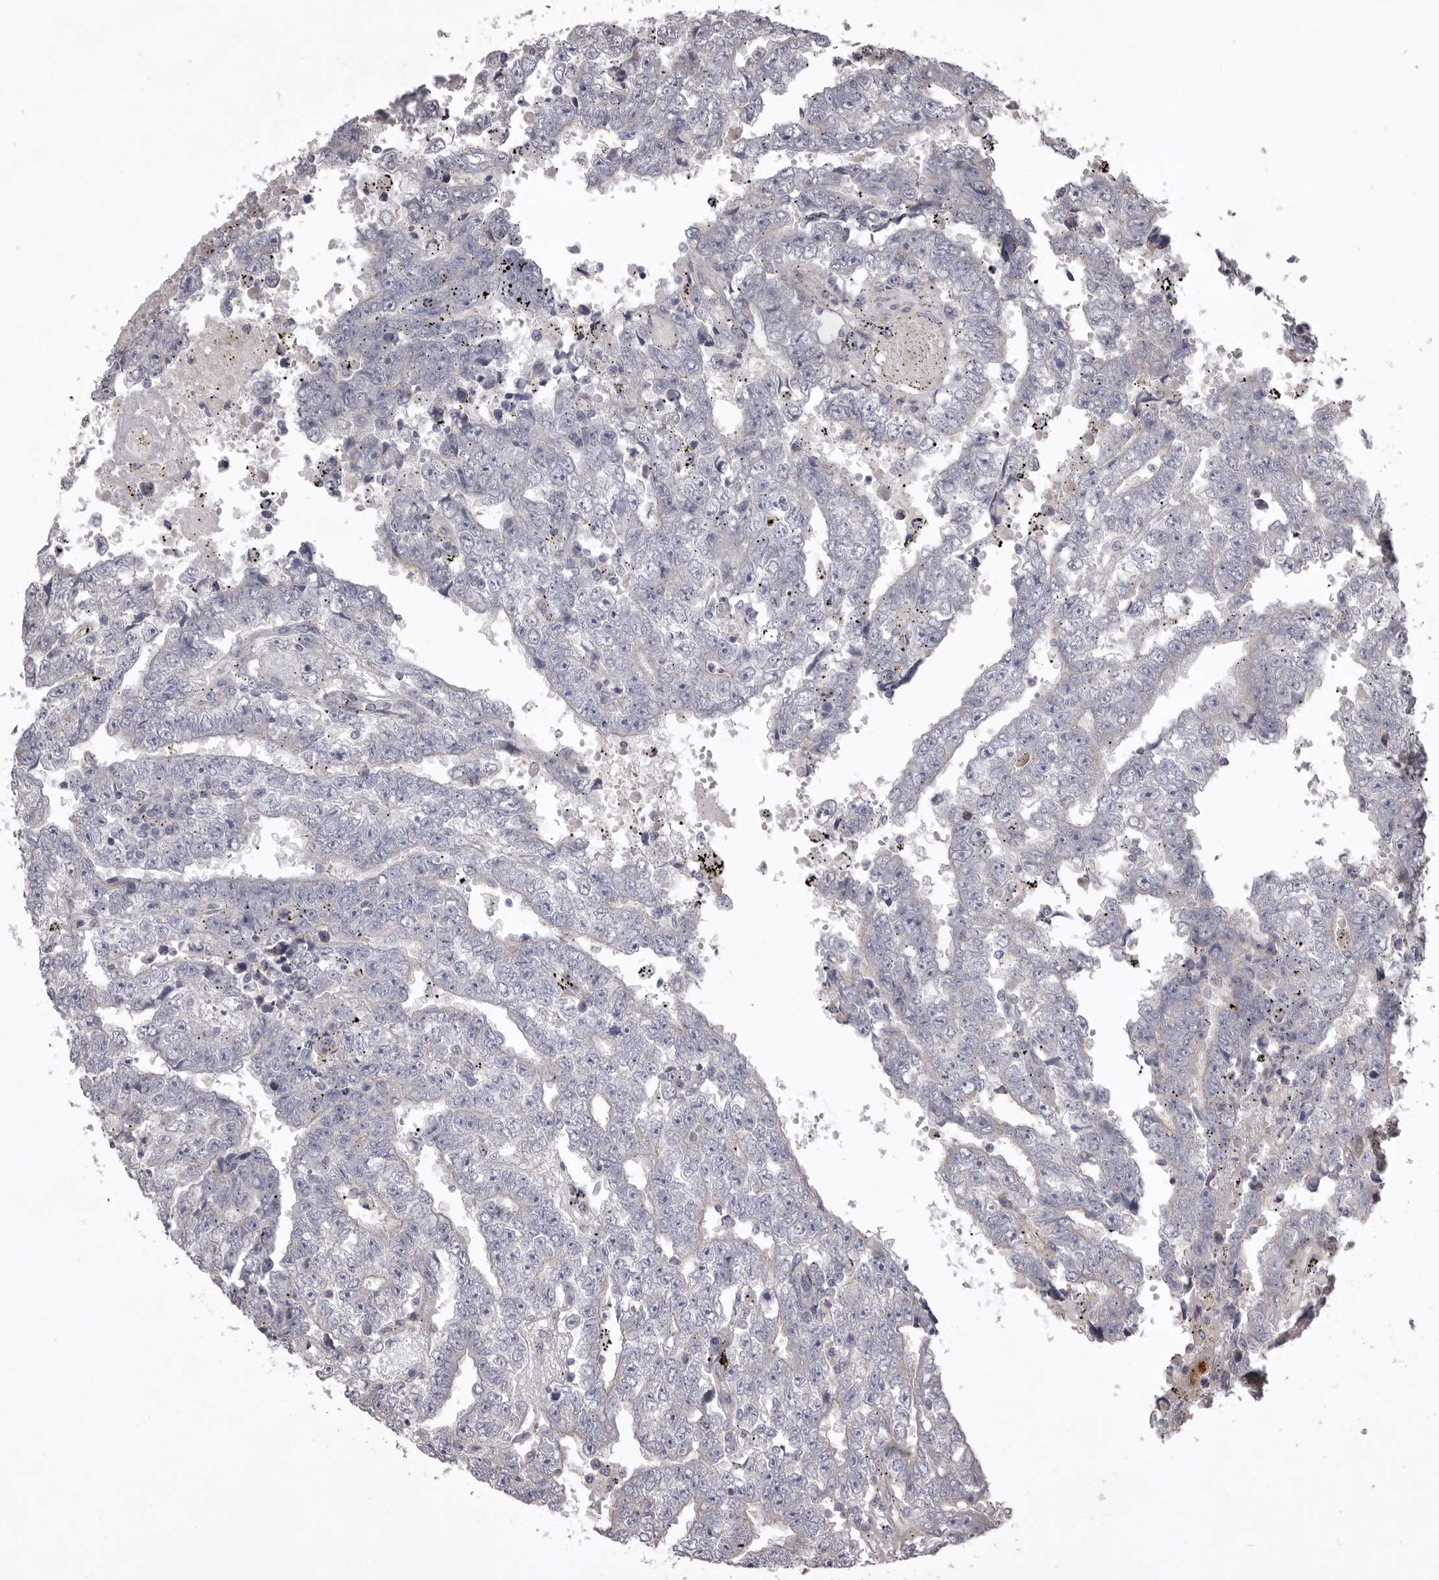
{"staining": {"intensity": "negative", "quantity": "none", "location": "none"}, "tissue": "testis cancer", "cell_type": "Tumor cells", "image_type": "cancer", "snomed": [{"axis": "morphology", "description": "Carcinoma, Embryonal, NOS"}, {"axis": "topography", "description": "Testis"}], "caption": "Human testis cancer stained for a protein using immunohistochemistry shows no expression in tumor cells.", "gene": "WDR47", "patient": {"sex": "male", "age": 25}}